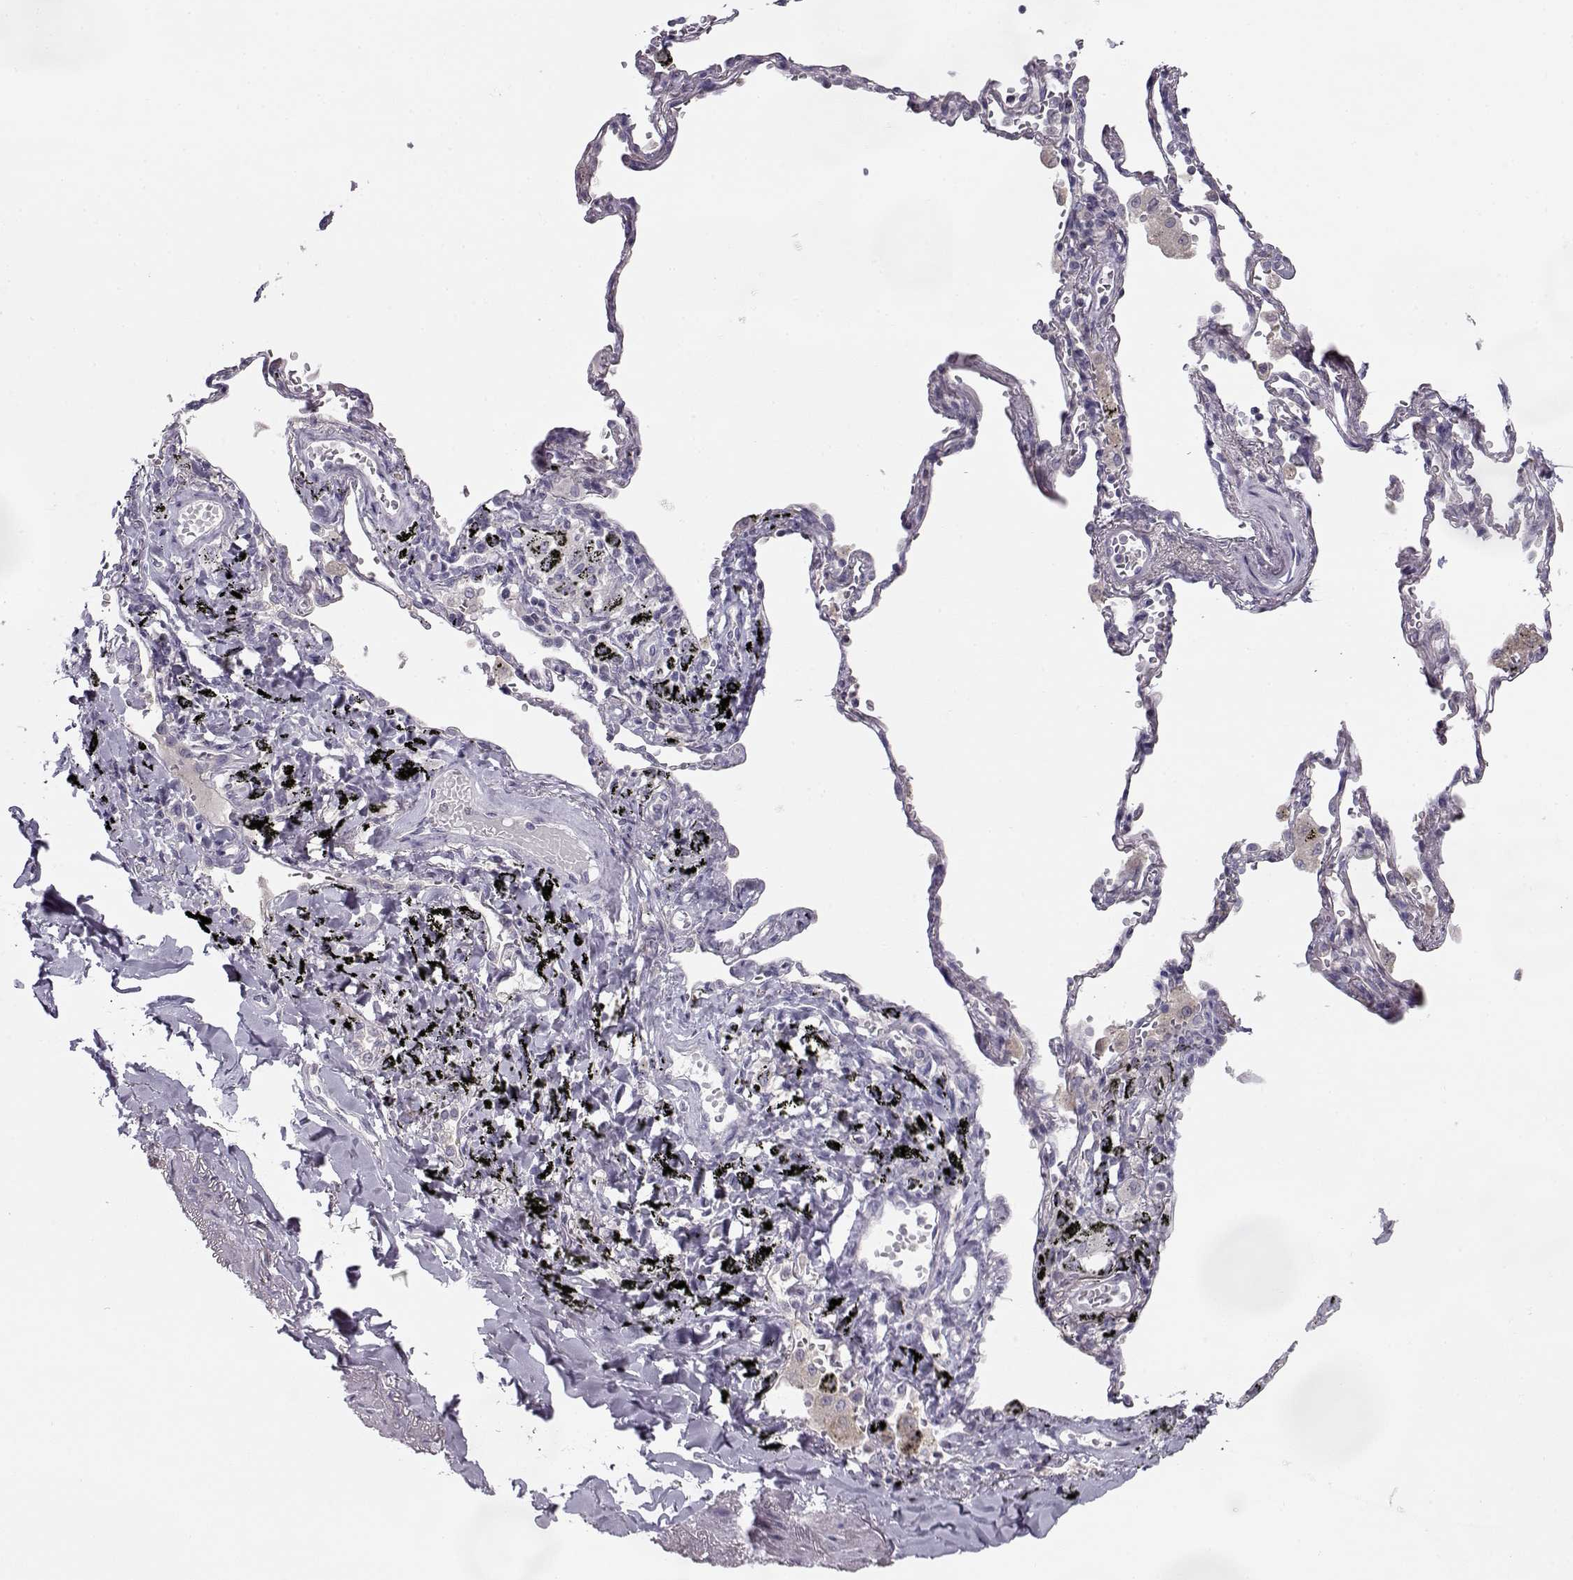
{"staining": {"intensity": "negative", "quantity": "none", "location": "none"}, "tissue": "soft tissue", "cell_type": "Fibroblasts", "image_type": "normal", "snomed": [{"axis": "morphology", "description": "Normal tissue, NOS"}, {"axis": "morphology", "description": "Adenocarcinoma, NOS"}, {"axis": "topography", "description": "Cartilage tissue"}, {"axis": "topography", "description": "Lung"}], "caption": "The histopathology image displays no staining of fibroblasts in normal soft tissue. (DAB IHC with hematoxylin counter stain).", "gene": "GRK1", "patient": {"sex": "male", "age": 59}}